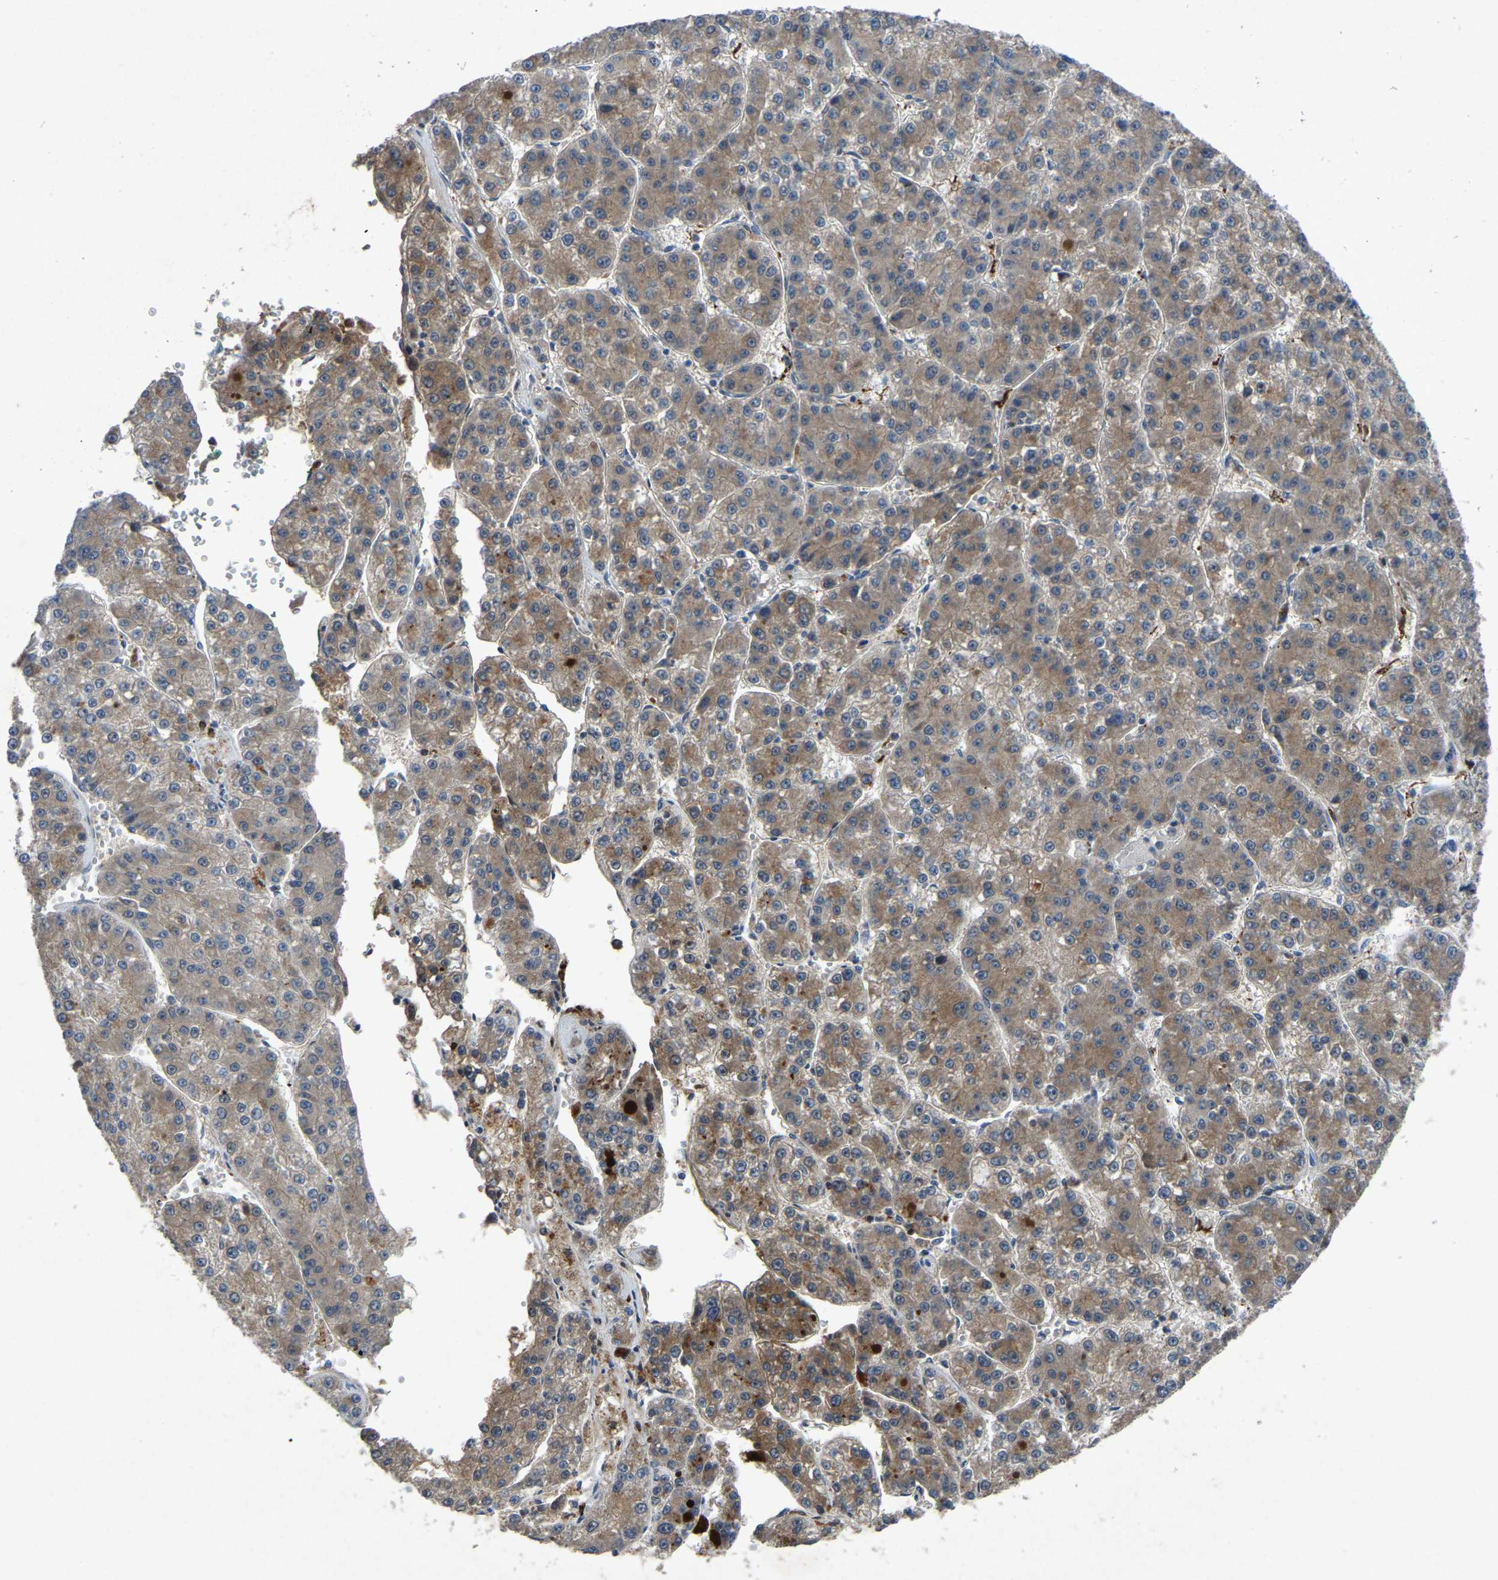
{"staining": {"intensity": "moderate", "quantity": ">75%", "location": "cytoplasmic/membranous"}, "tissue": "liver cancer", "cell_type": "Tumor cells", "image_type": "cancer", "snomed": [{"axis": "morphology", "description": "Carcinoma, Hepatocellular, NOS"}, {"axis": "topography", "description": "Liver"}], "caption": "An immunohistochemistry micrograph of tumor tissue is shown. Protein staining in brown labels moderate cytoplasmic/membranous positivity in liver cancer within tumor cells.", "gene": "FHIT", "patient": {"sex": "female", "age": 73}}